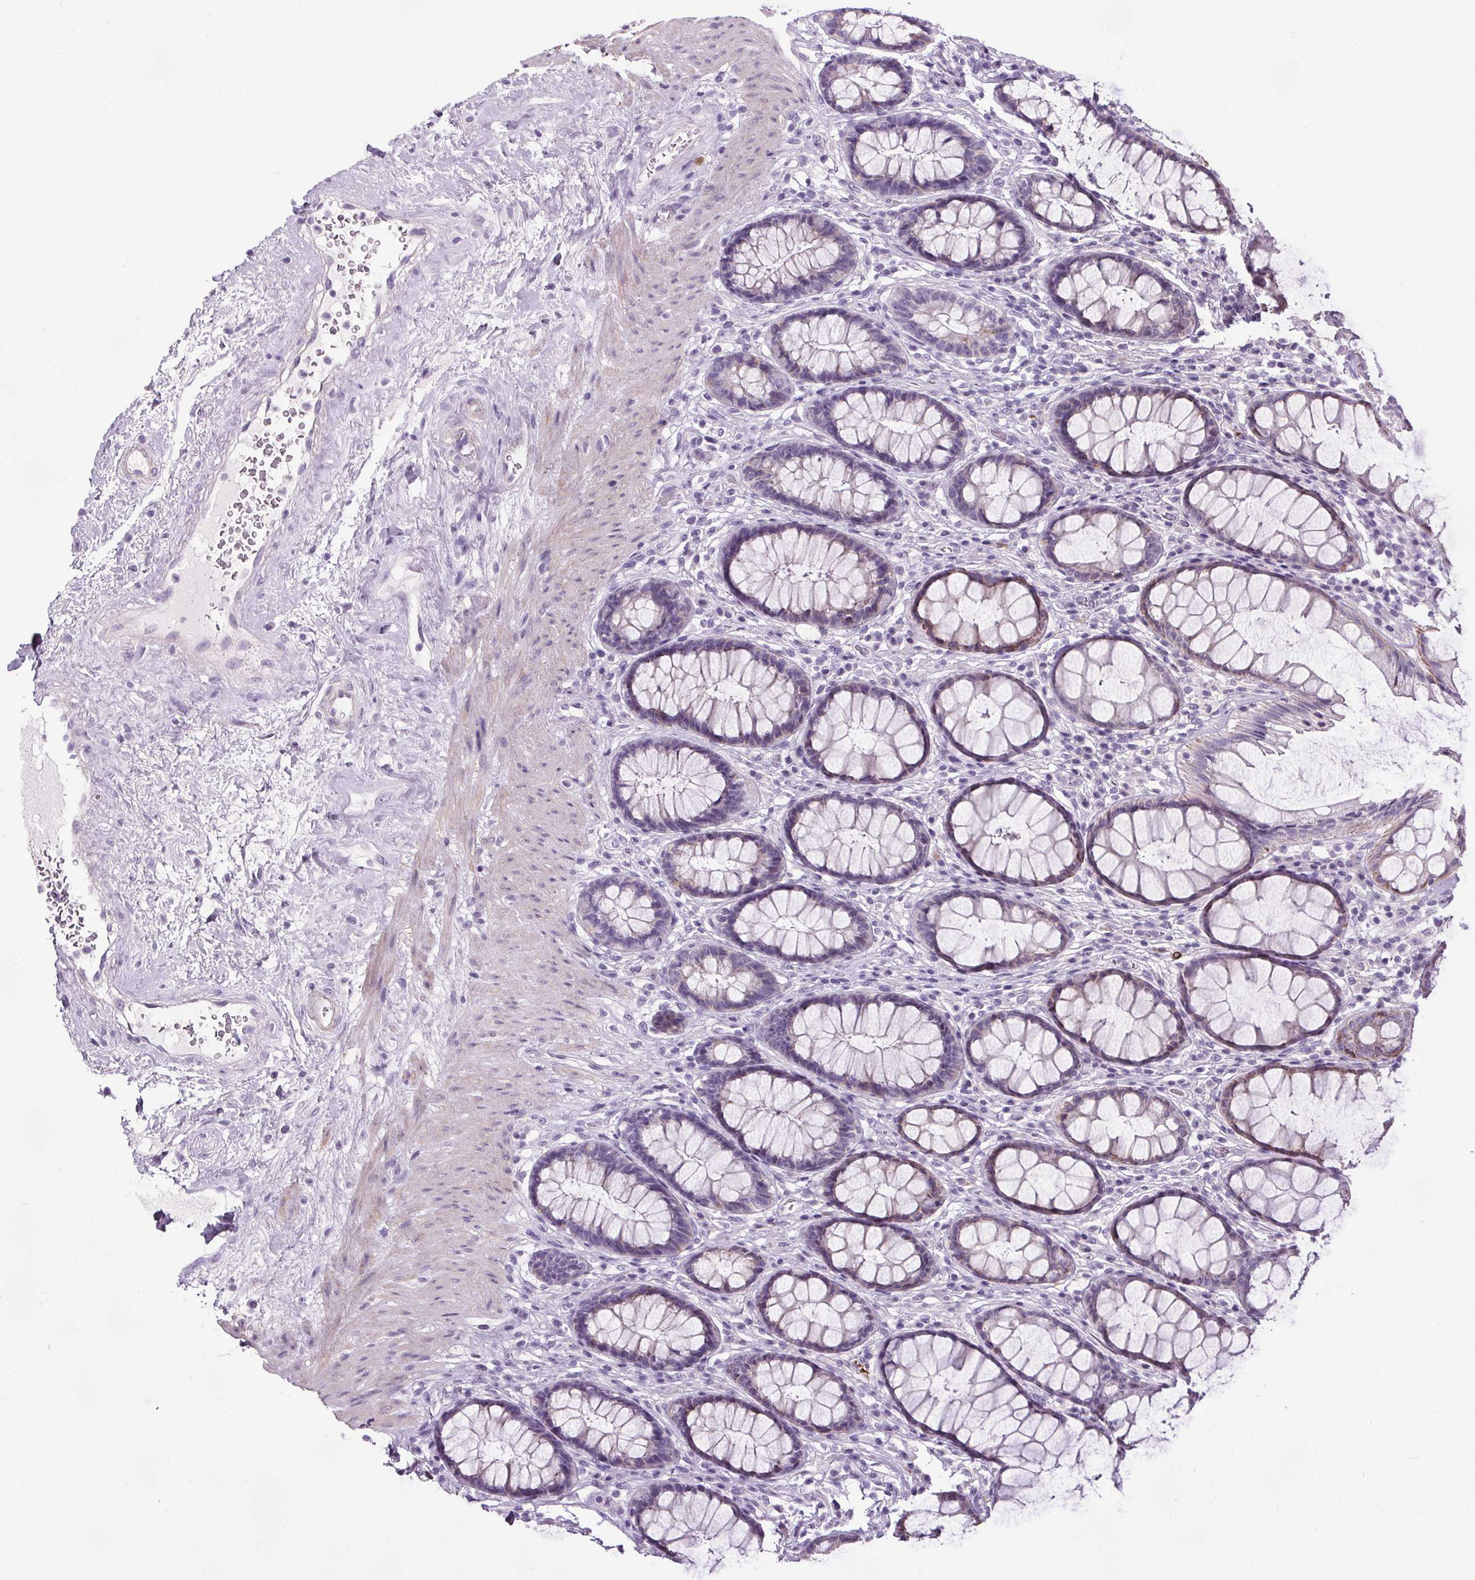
{"staining": {"intensity": "moderate", "quantity": "25%-75%", "location": "cytoplasmic/membranous"}, "tissue": "rectum", "cell_type": "Glandular cells", "image_type": "normal", "snomed": [{"axis": "morphology", "description": "Normal tissue, NOS"}, {"axis": "topography", "description": "Rectum"}], "caption": "The micrograph shows staining of benign rectum, revealing moderate cytoplasmic/membranous protein positivity (brown color) within glandular cells.", "gene": "ELAVL2", "patient": {"sex": "male", "age": 72}}